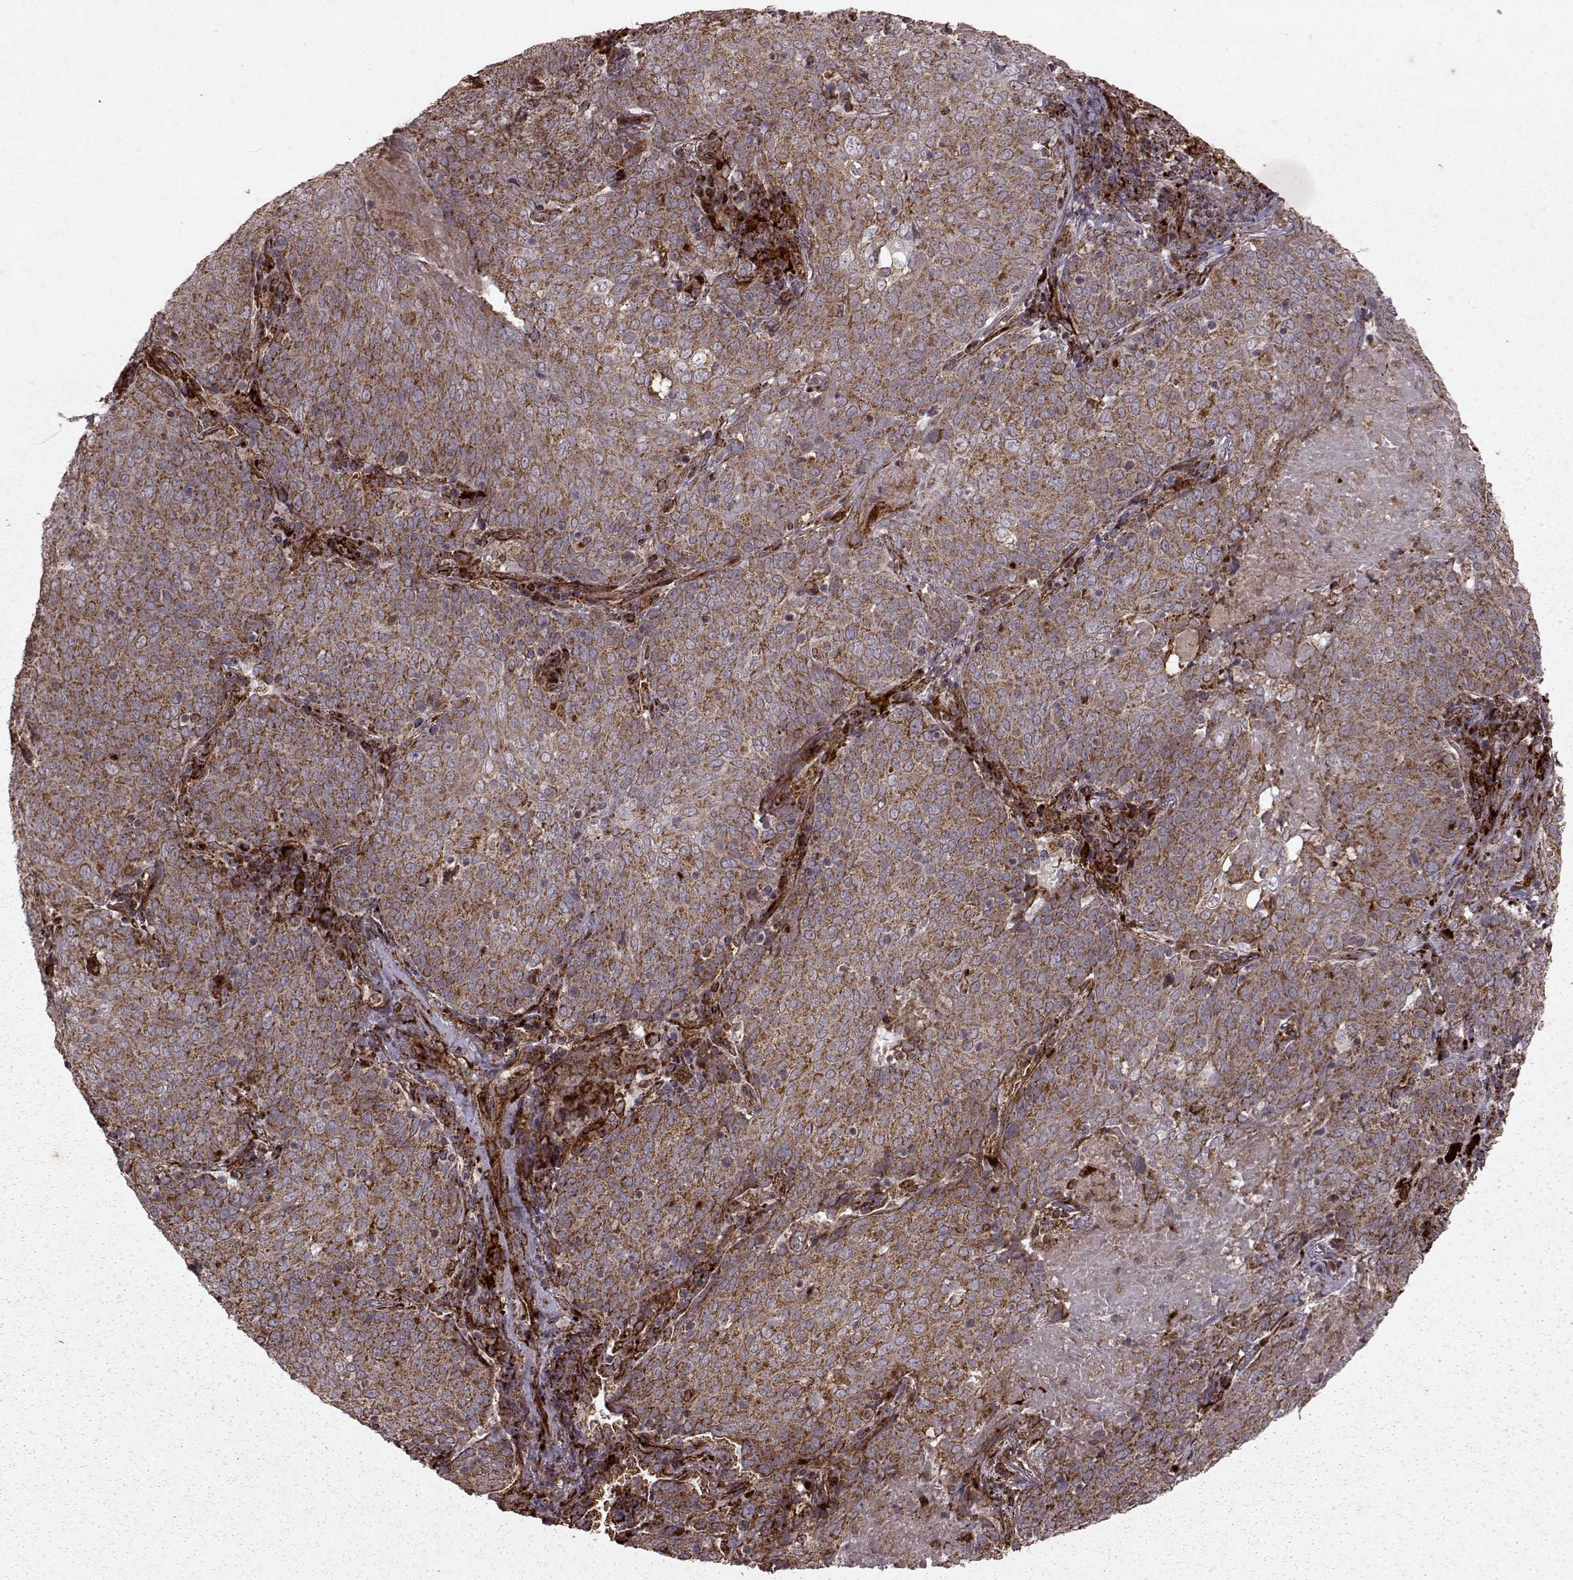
{"staining": {"intensity": "moderate", "quantity": ">75%", "location": "cytoplasmic/membranous"}, "tissue": "lung cancer", "cell_type": "Tumor cells", "image_type": "cancer", "snomed": [{"axis": "morphology", "description": "Squamous cell carcinoma, NOS"}, {"axis": "topography", "description": "Lung"}], "caption": "Squamous cell carcinoma (lung) was stained to show a protein in brown. There is medium levels of moderate cytoplasmic/membranous expression in about >75% of tumor cells. The protein is stained brown, and the nuclei are stained in blue (DAB IHC with brightfield microscopy, high magnification).", "gene": "FXN", "patient": {"sex": "male", "age": 82}}